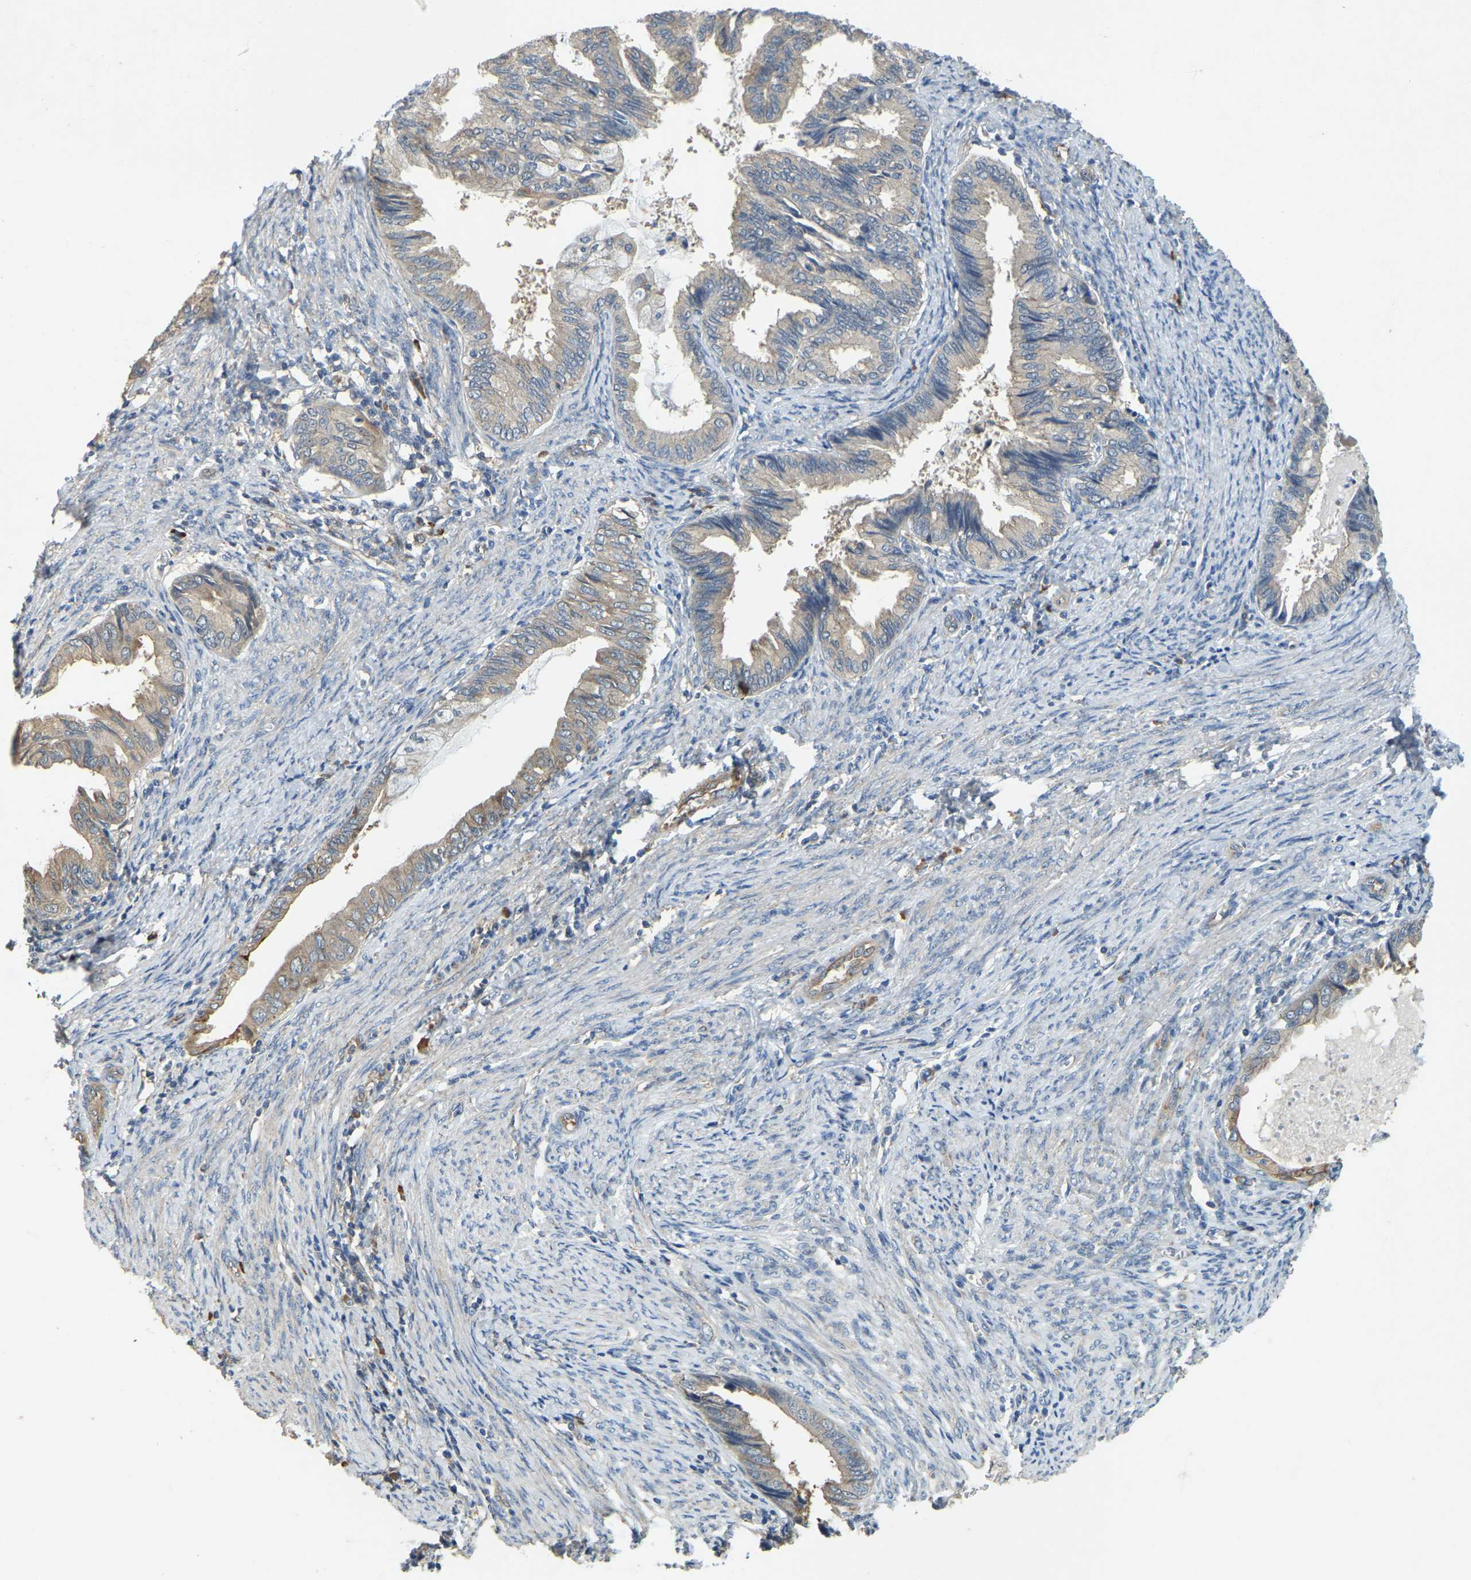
{"staining": {"intensity": "weak", "quantity": "25%-75%", "location": "cytoplasmic/membranous"}, "tissue": "endometrial cancer", "cell_type": "Tumor cells", "image_type": "cancer", "snomed": [{"axis": "morphology", "description": "Adenocarcinoma, NOS"}, {"axis": "topography", "description": "Endometrium"}], "caption": "The micrograph reveals immunohistochemical staining of adenocarcinoma (endometrial). There is weak cytoplasmic/membranous staining is identified in about 25%-75% of tumor cells. The staining is performed using DAB (3,3'-diaminobenzidine) brown chromogen to label protein expression. The nuclei are counter-stained blue using hematoxylin.", "gene": "CFLAR", "patient": {"sex": "female", "age": 86}}